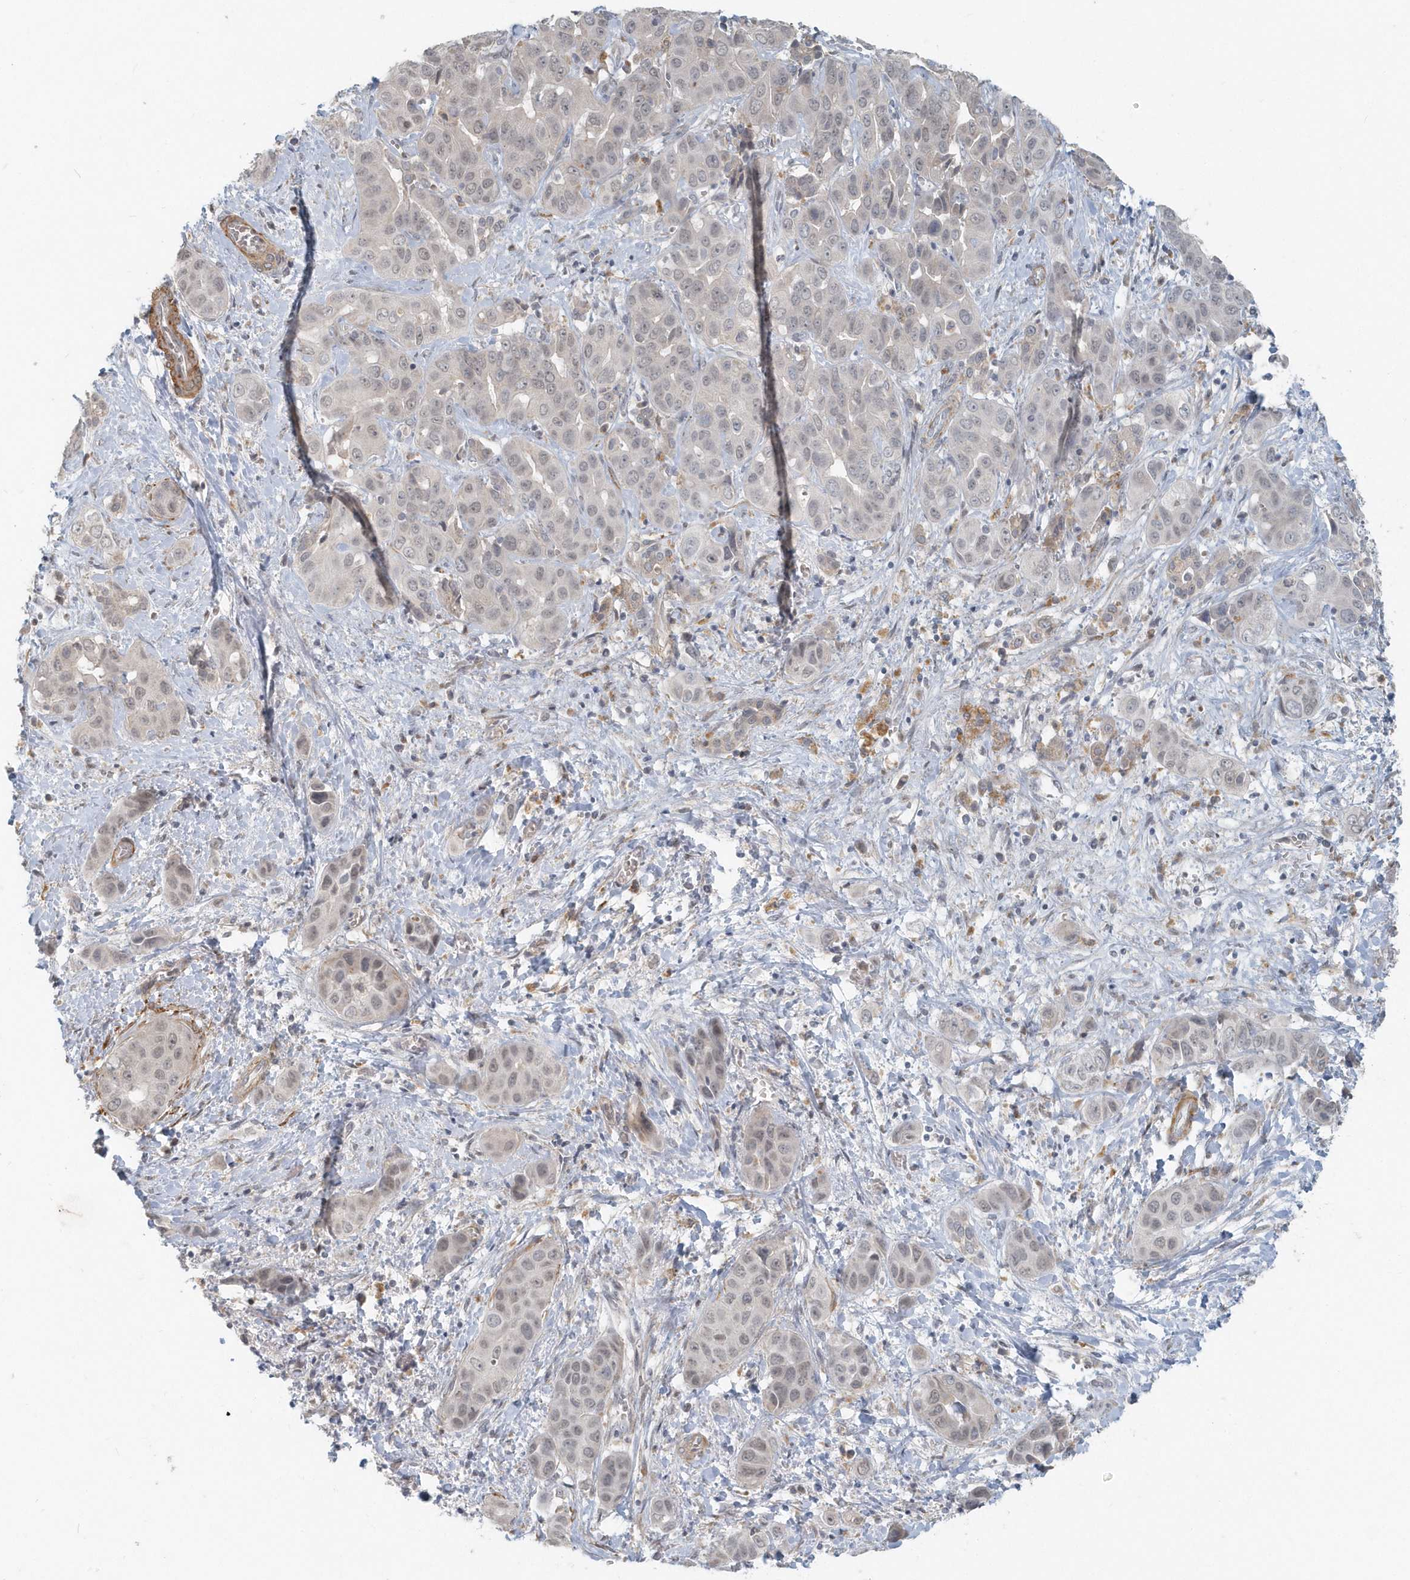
{"staining": {"intensity": "weak", "quantity": "<25%", "location": "nuclear"}, "tissue": "liver cancer", "cell_type": "Tumor cells", "image_type": "cancer", "snomed": [{"axis": "morphology", "description": "Cholangiocarcinoma"}, {"axis": "topography", "description": "Liver"}], "caption": "Immunohistochemistry micrograph of neoplastic tissue: human liver cancer stained with DAB (3,3'-diaminobenzidine) displays no significant protein positivity in tumor cells.", "gene": "NAPB", "patient": {"sex": "female", "age": 52}}